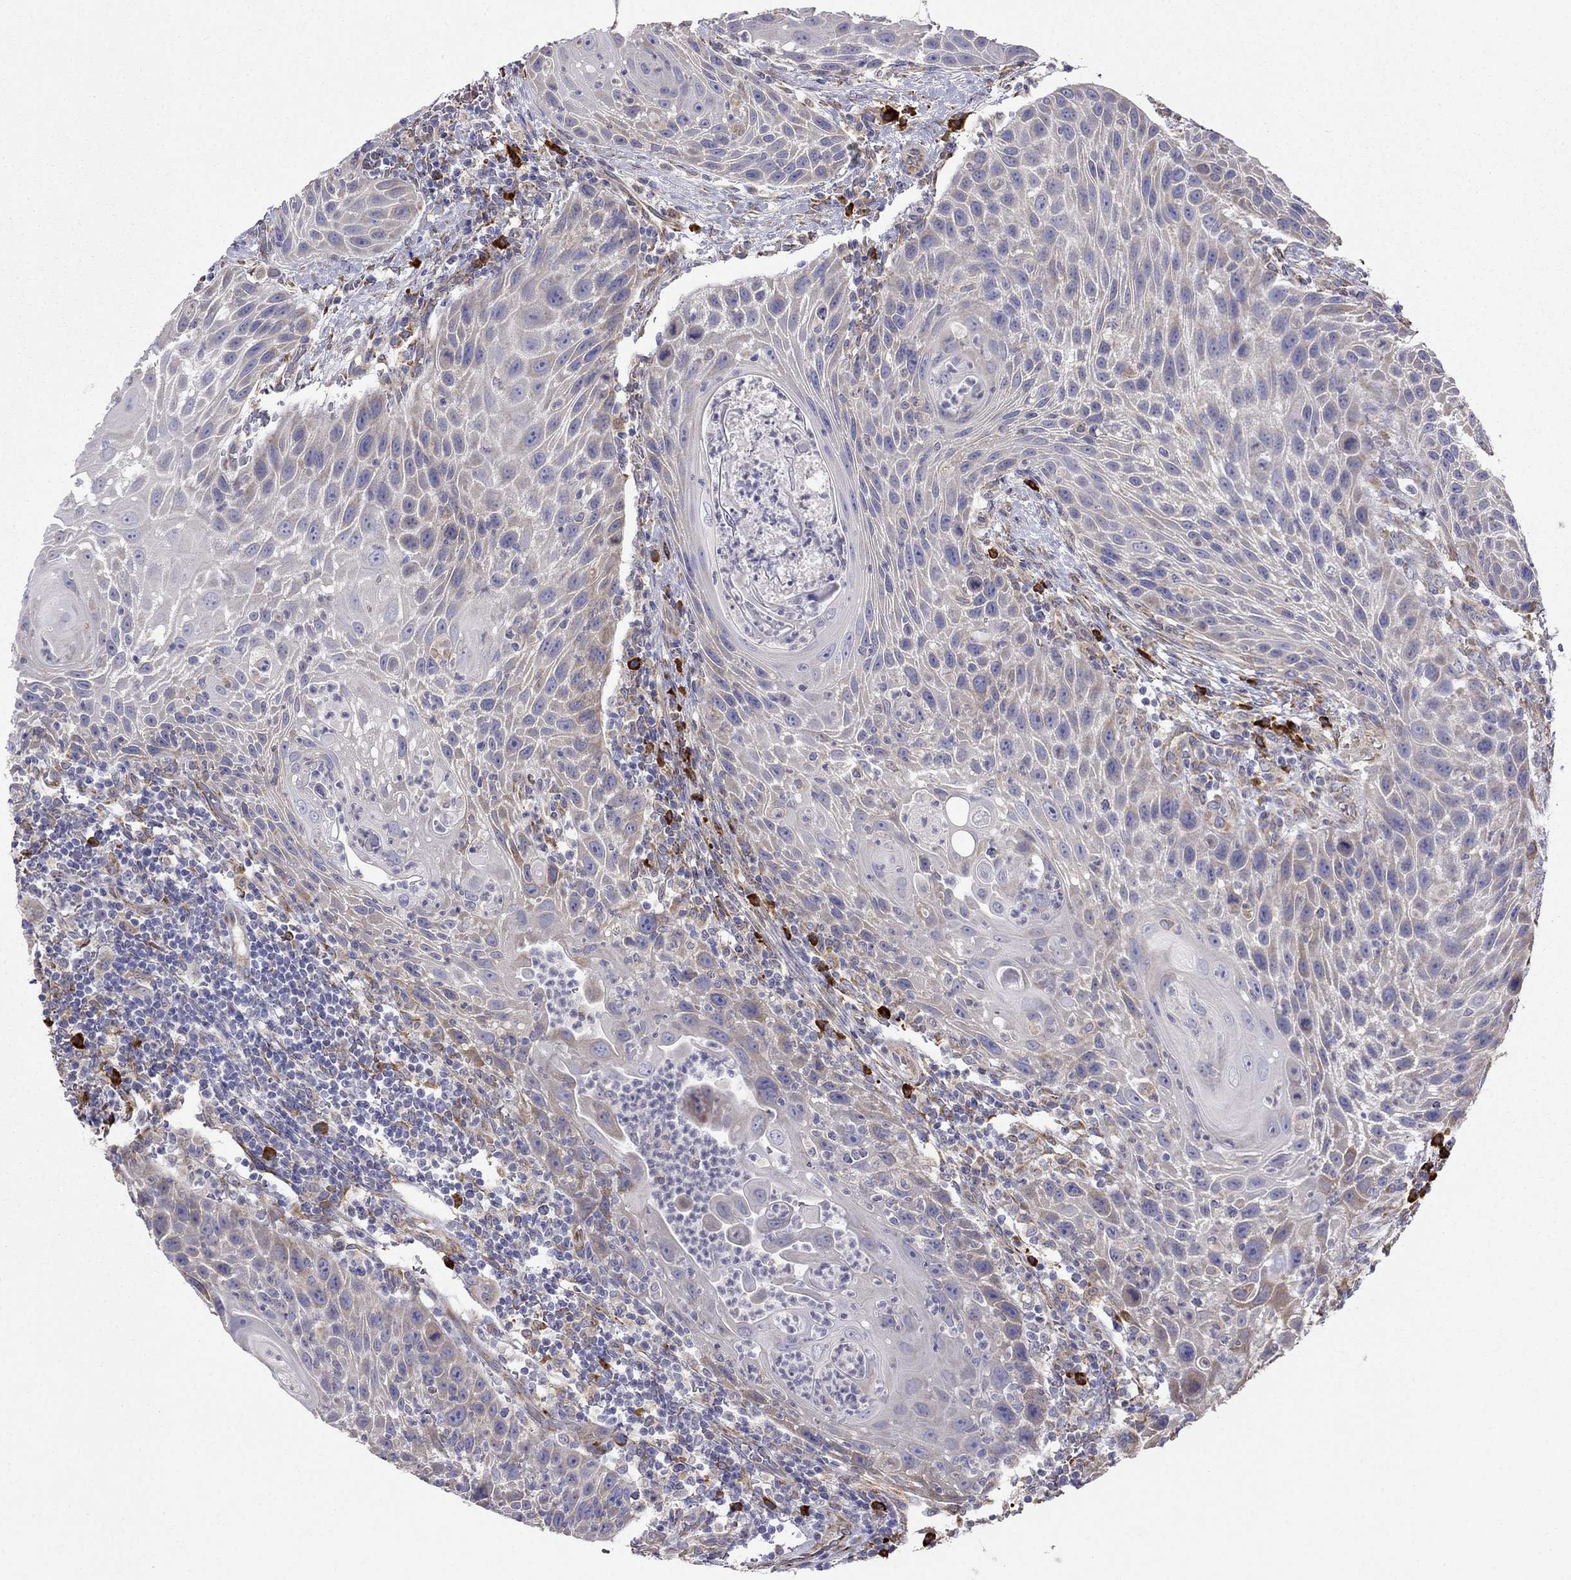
{"staining": {"intensity": "weak", "quantity": ">75%", "location": "cytoplasmic/membranous"}, "tissue": "head and neck cancer", "cell_type": "Tumor cells", "image_type": "cancer", "snomed": [{"axis": "morphology", "description": "Squamous cell carcinoma, NOS"}, {"axis": "topography", "description": "Head-Neck"}], "caption": "Immunohistochemical staining of head and neck cancer reveals low levels of weak cytoplasmic/membranous protein positivity in about >75% of tumor cells.", "gene": "LONRF2", "patient": {"sex": "male", "age": 69}}